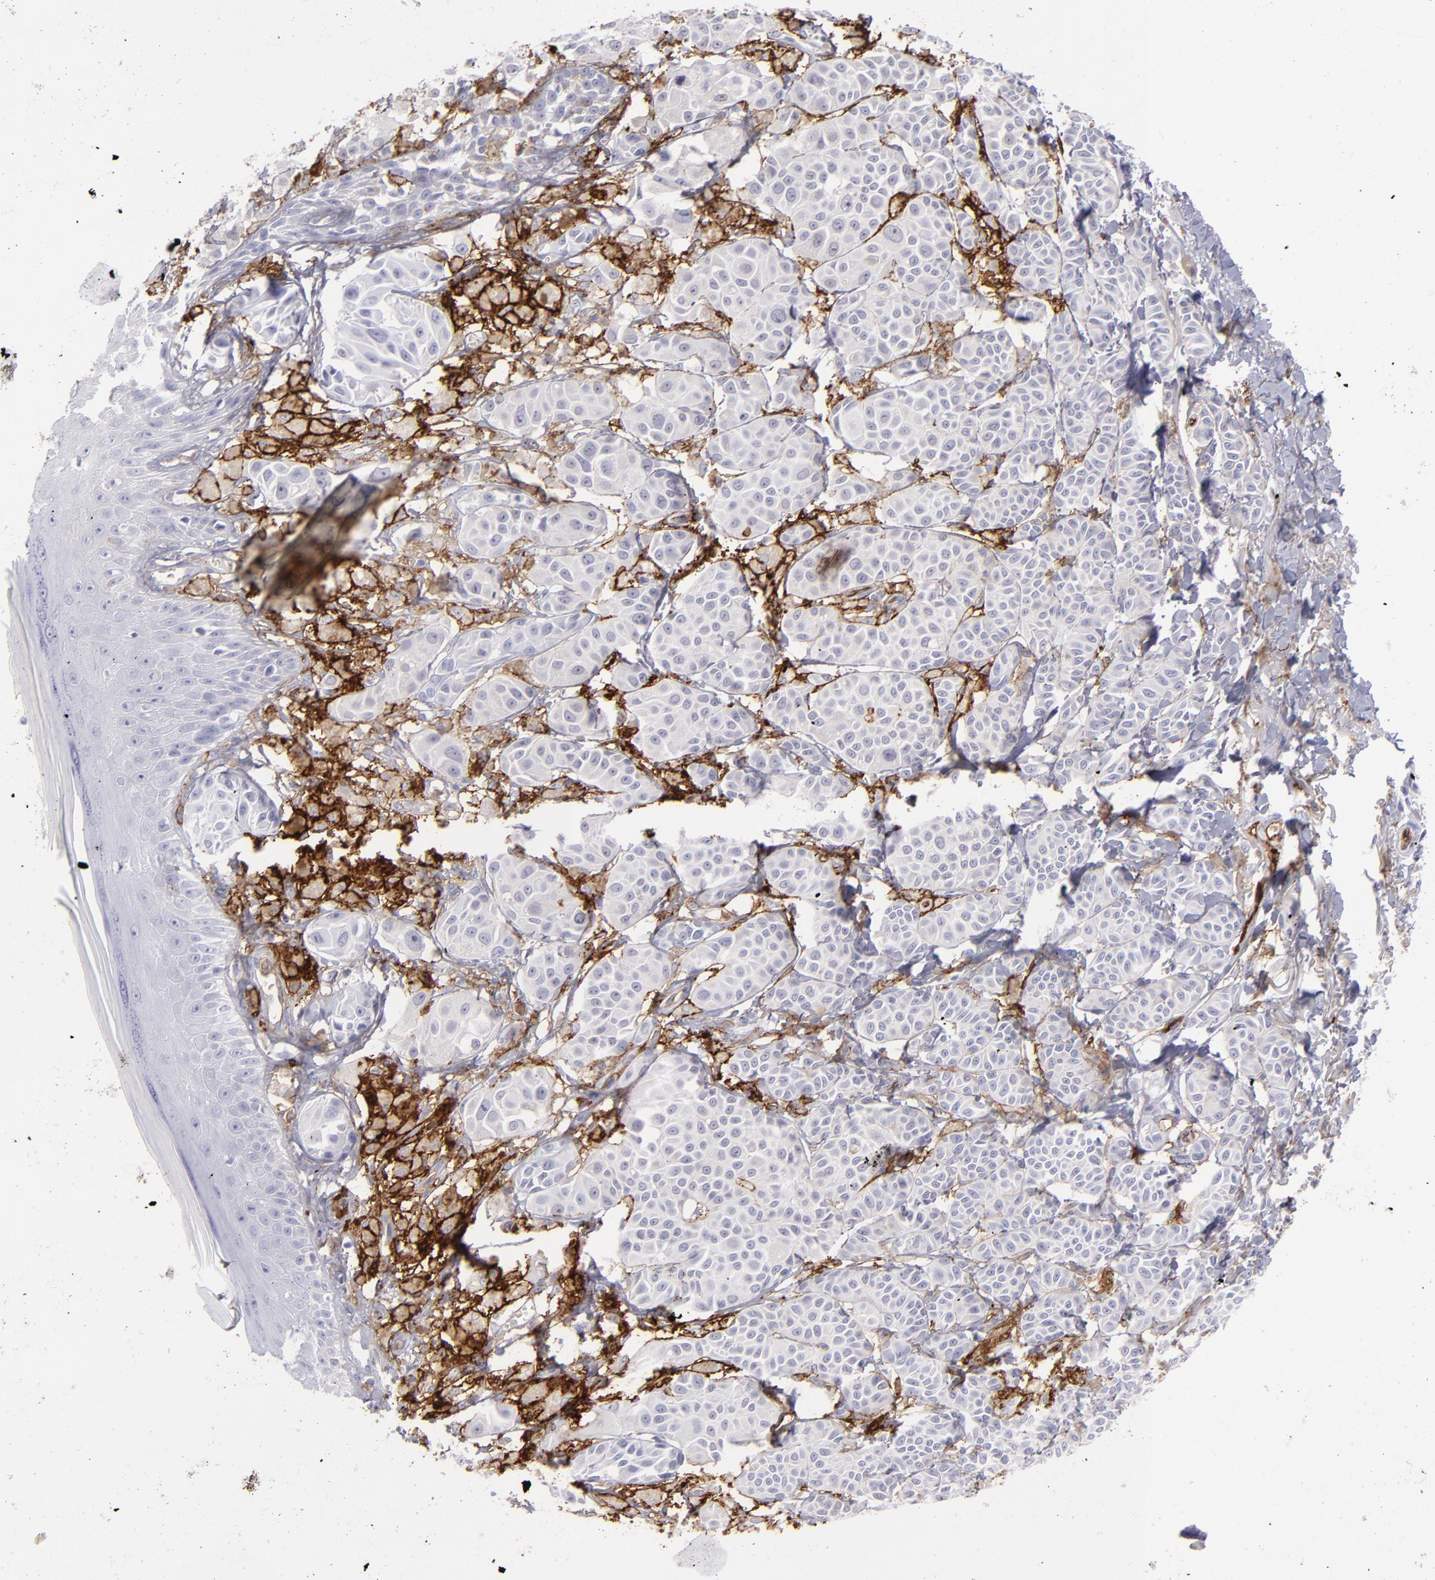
{"staining": {"intensity": "negative", "quantity": "none", "location": "none"}, "tissue": "melanoma", "cell_type": "Tumor cells", "image_type": "cancer", "snomed": [{"axis": "morphology", "description": "Malignant melanoma, NOS"}, {"axis": "topography", "description": "Skin"}], "caption": "Image shows no significant protein expression in tumor cells of malignant melanoma.", "gene": "ACE", "patient": {"sex": "male", "age": 76}}